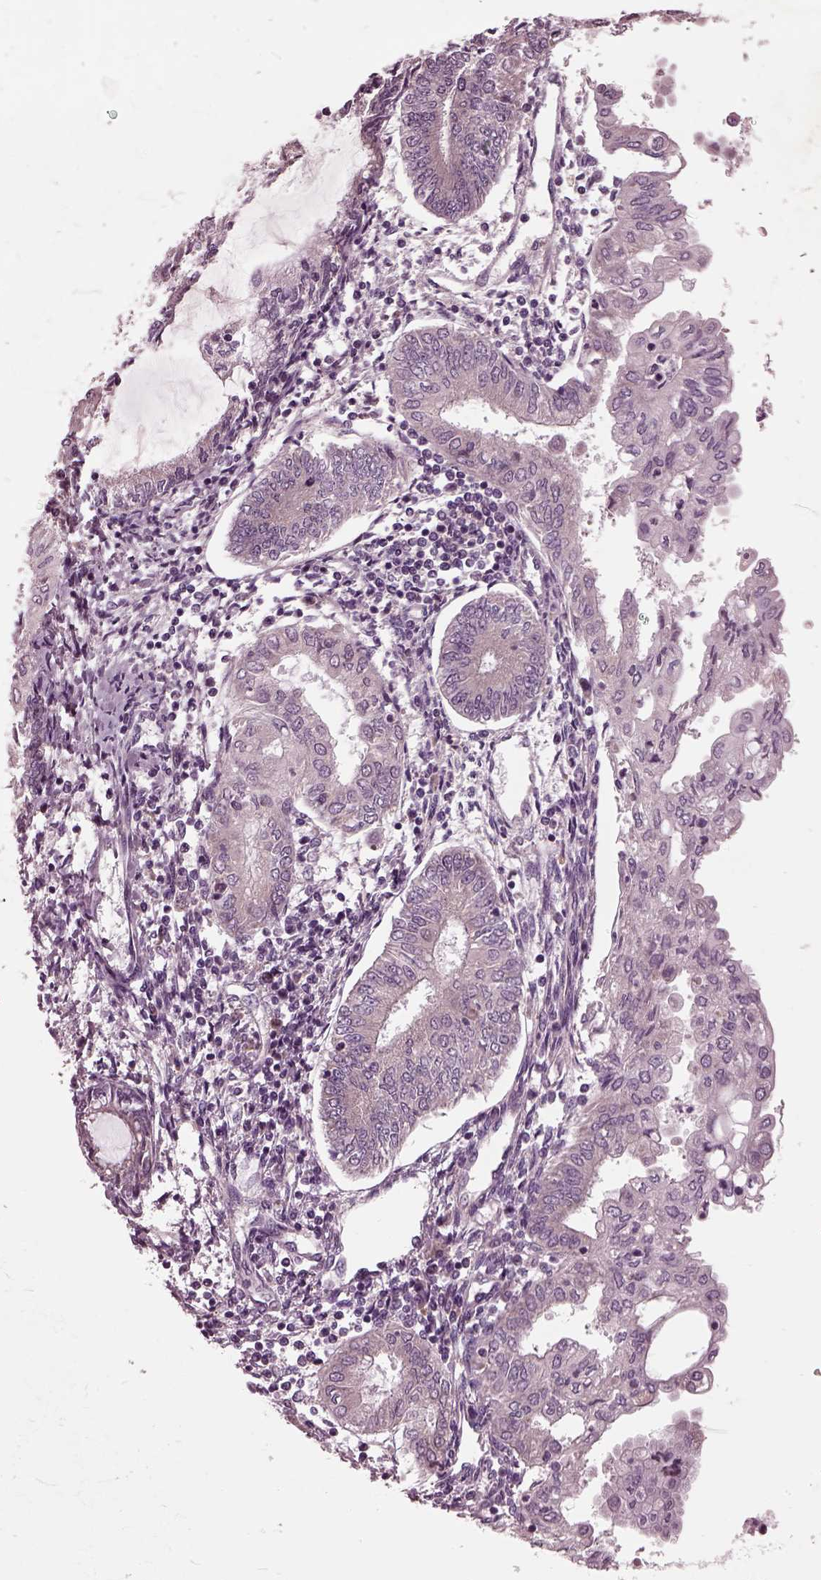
{"staining": {"intensity": "weak", "quantity": "25%-75%", "location": "cytoplasmic/membranous"}, "tissue": "endometrial cancer", "cell_type": "Tumor cells", "image_type": "cancer", "snomed": [{"axis": "morphology", "description": "Adenocarcinoma, NOS"}, {"axis": "topography", "description": "Endometrium"}], "caption": "The immunohistochemical stain shows weak cytoplasmic/membranous staining in tumor cells of endometrial cancer (adenocarcinoma) tissue.", "gene": "AP4M1", "patient": {"sex": "female", "age": 68}}